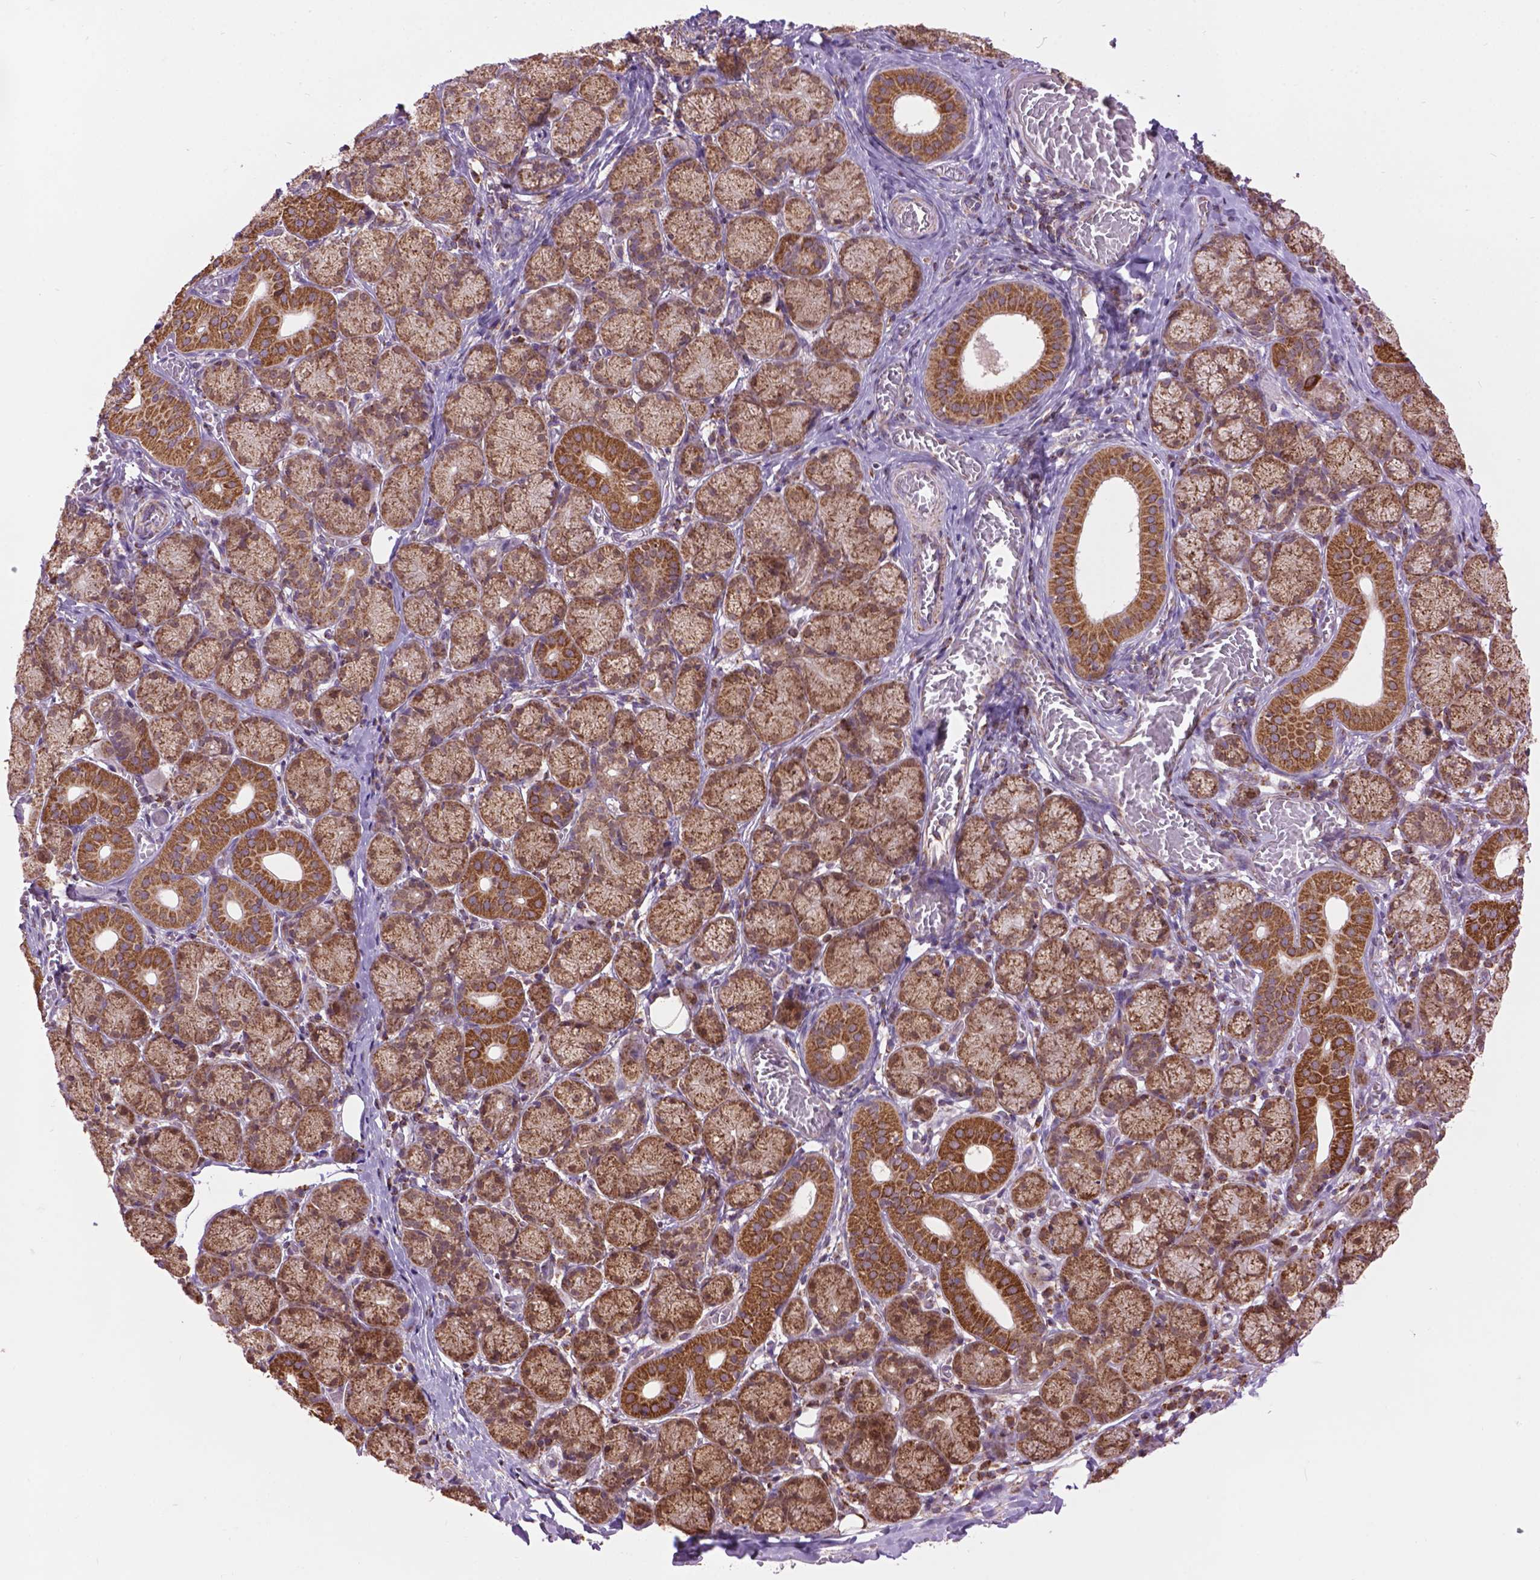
{"staining": {"intensity": "strong", "quantity": ">75%", "location": "cytoplasmic/membranous"}, "tissue": "salivary gland", "cell_type": "Glandular cells", "image_type": "normal", "snomed": [{"axis": "morphology", "description": "Normal tissue, NOS"}, {"axis": "topography", "description": "Salivary gland"}, {"axis": "topography", "description": "Peripheral nerve tissue"}], "caption": "Brown immunohistochemical staining in normal salivary gland displays strong cytoplasmic/membranous staining in about >75% of glandular cells. The protein is stained brown, and the nuclei are stained in blue (DAB (3,3'-diaminobenzidine) IHC with brightfield microscopy, high magnification).", "gene": "PYCR3", "patient": {"sex": "female", "age": 24}}